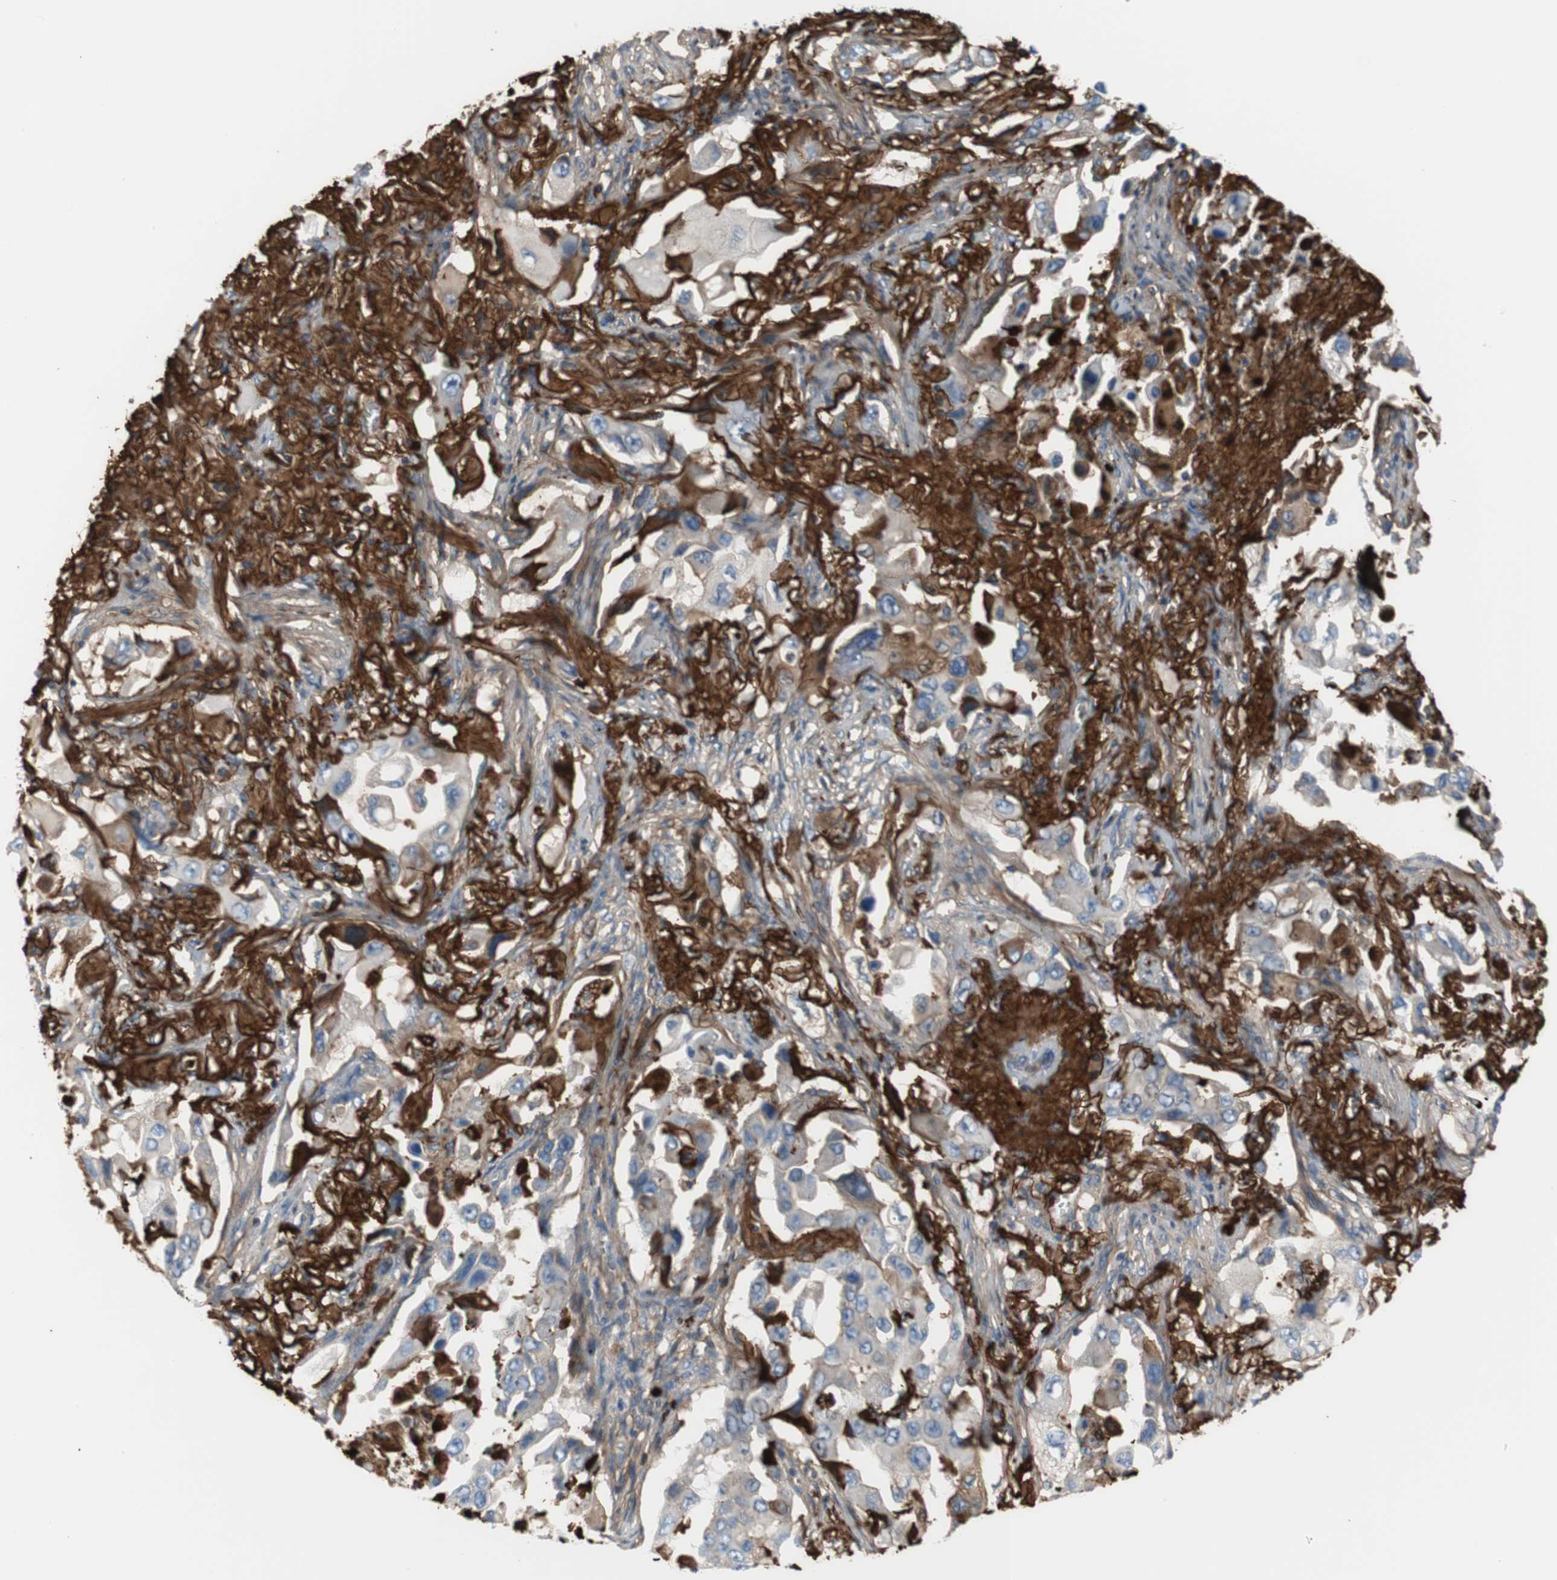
{"staining": {"intensity": "moderate", "quantity": "25%-75%", "location": "cytoplasmic/membranous"}, "tissue": "lung cancer", "cell_type": "Tumor cells", "image_type": "cancer", "snomed": [{"axis": "morphology", "description": "Adenocarcinoma, NOS"}, {"axis": "topography", "description": "Lung"}], "caption": "Tumor cells demonstrate medium levels of moderate cytoplasmic/membranous positivity in about 25%-75% of cells in lung cancer (adenocarcinoma).", "gene": "APCS", "patient": {"sex": "female", "age": 65}}